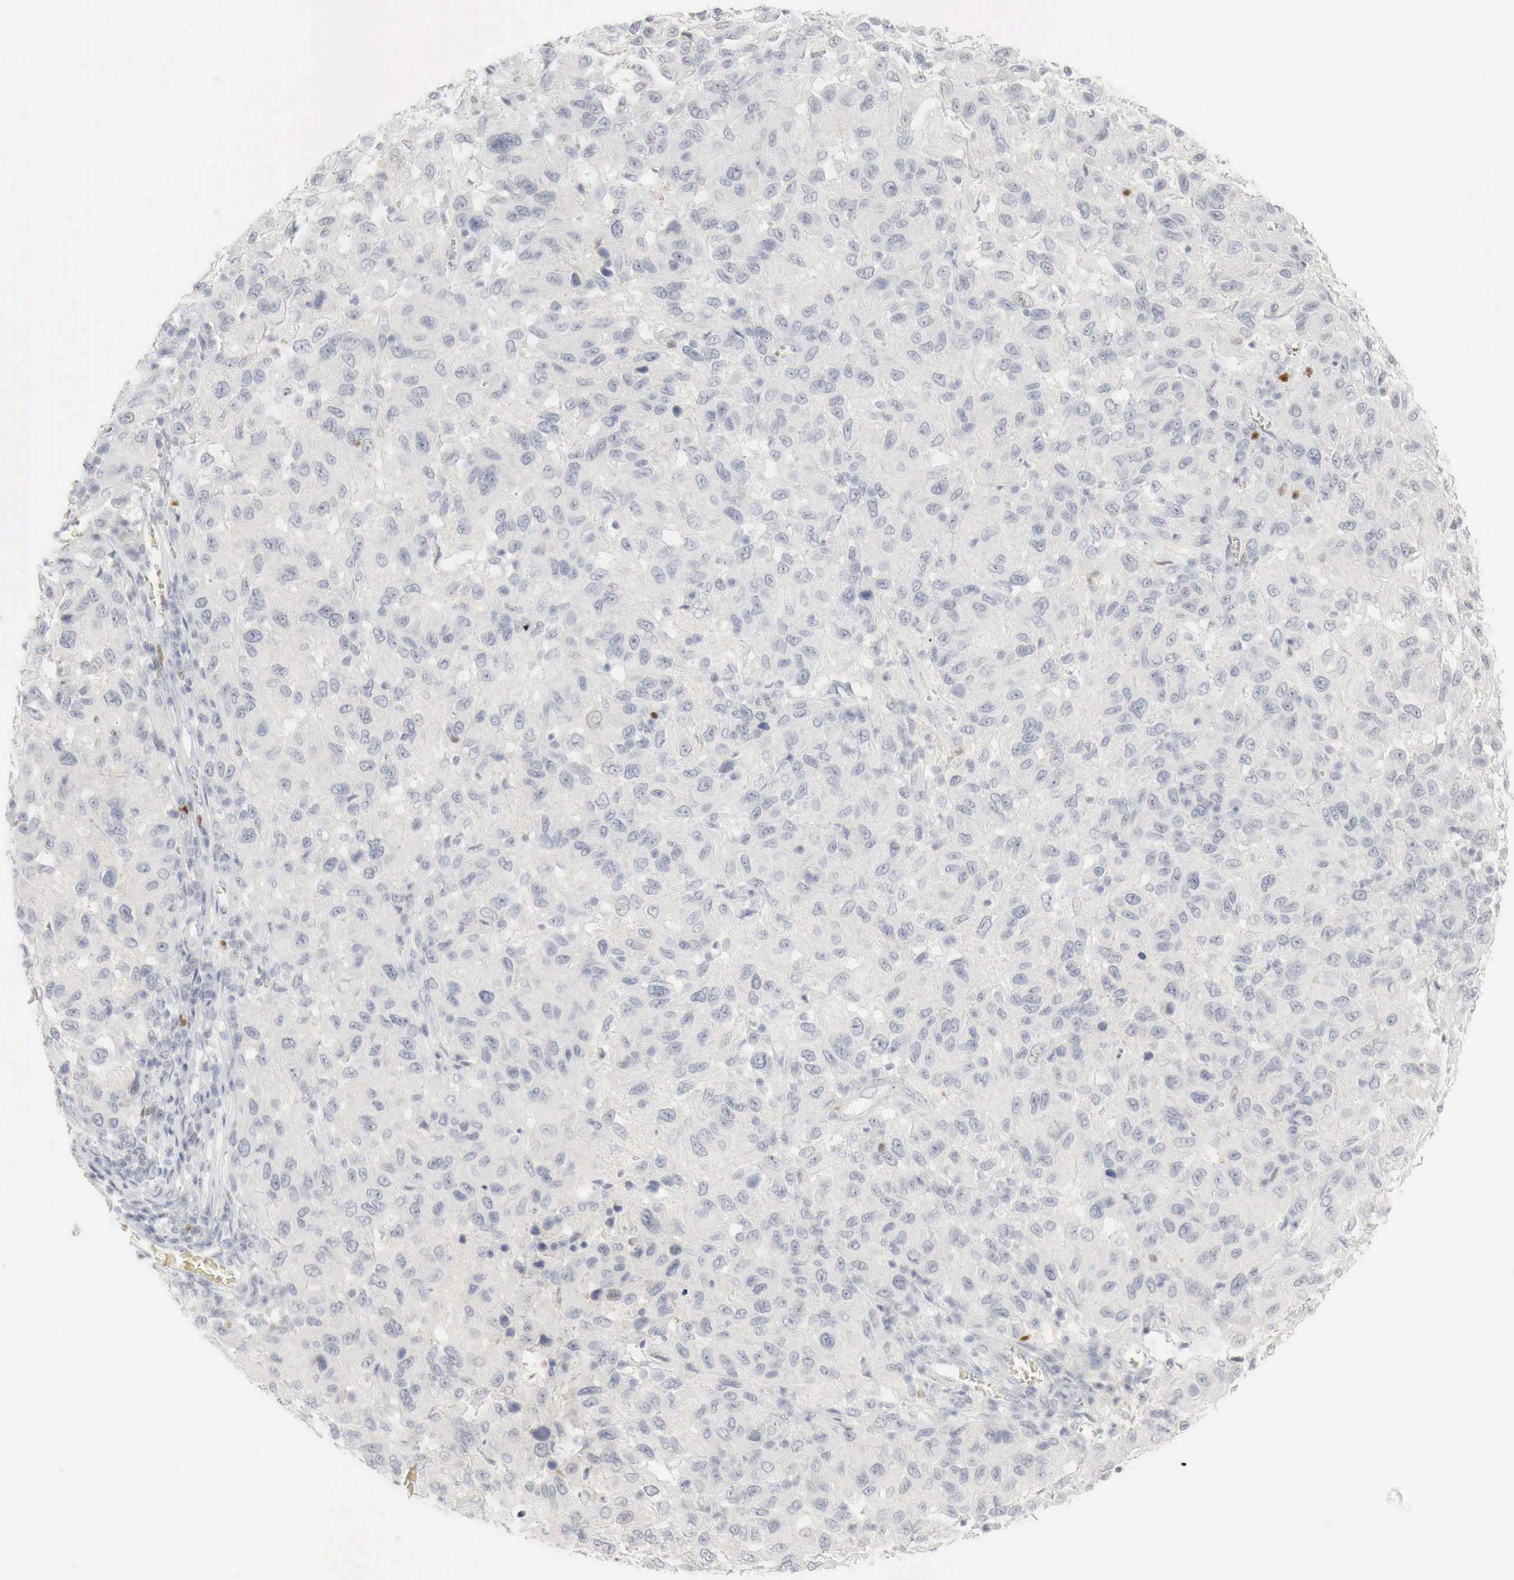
{"staining": {"intensity": "negative", "quantity": "none", "location": "none"}, "tissue": "melanoma", "cell_type": "Tumor cells", "image_type": "cancer", "snomed": [{"axis": "morphology", "description": "Malignant melanoma, NOS"}, {"axis": "topography", "description": "Skin"}], "caption": "This is an IHC image of human malignant melanoma. There is no expression in tumor cells.", "gene": "TP63", "patient": {"sex": "female", "age": 77}}